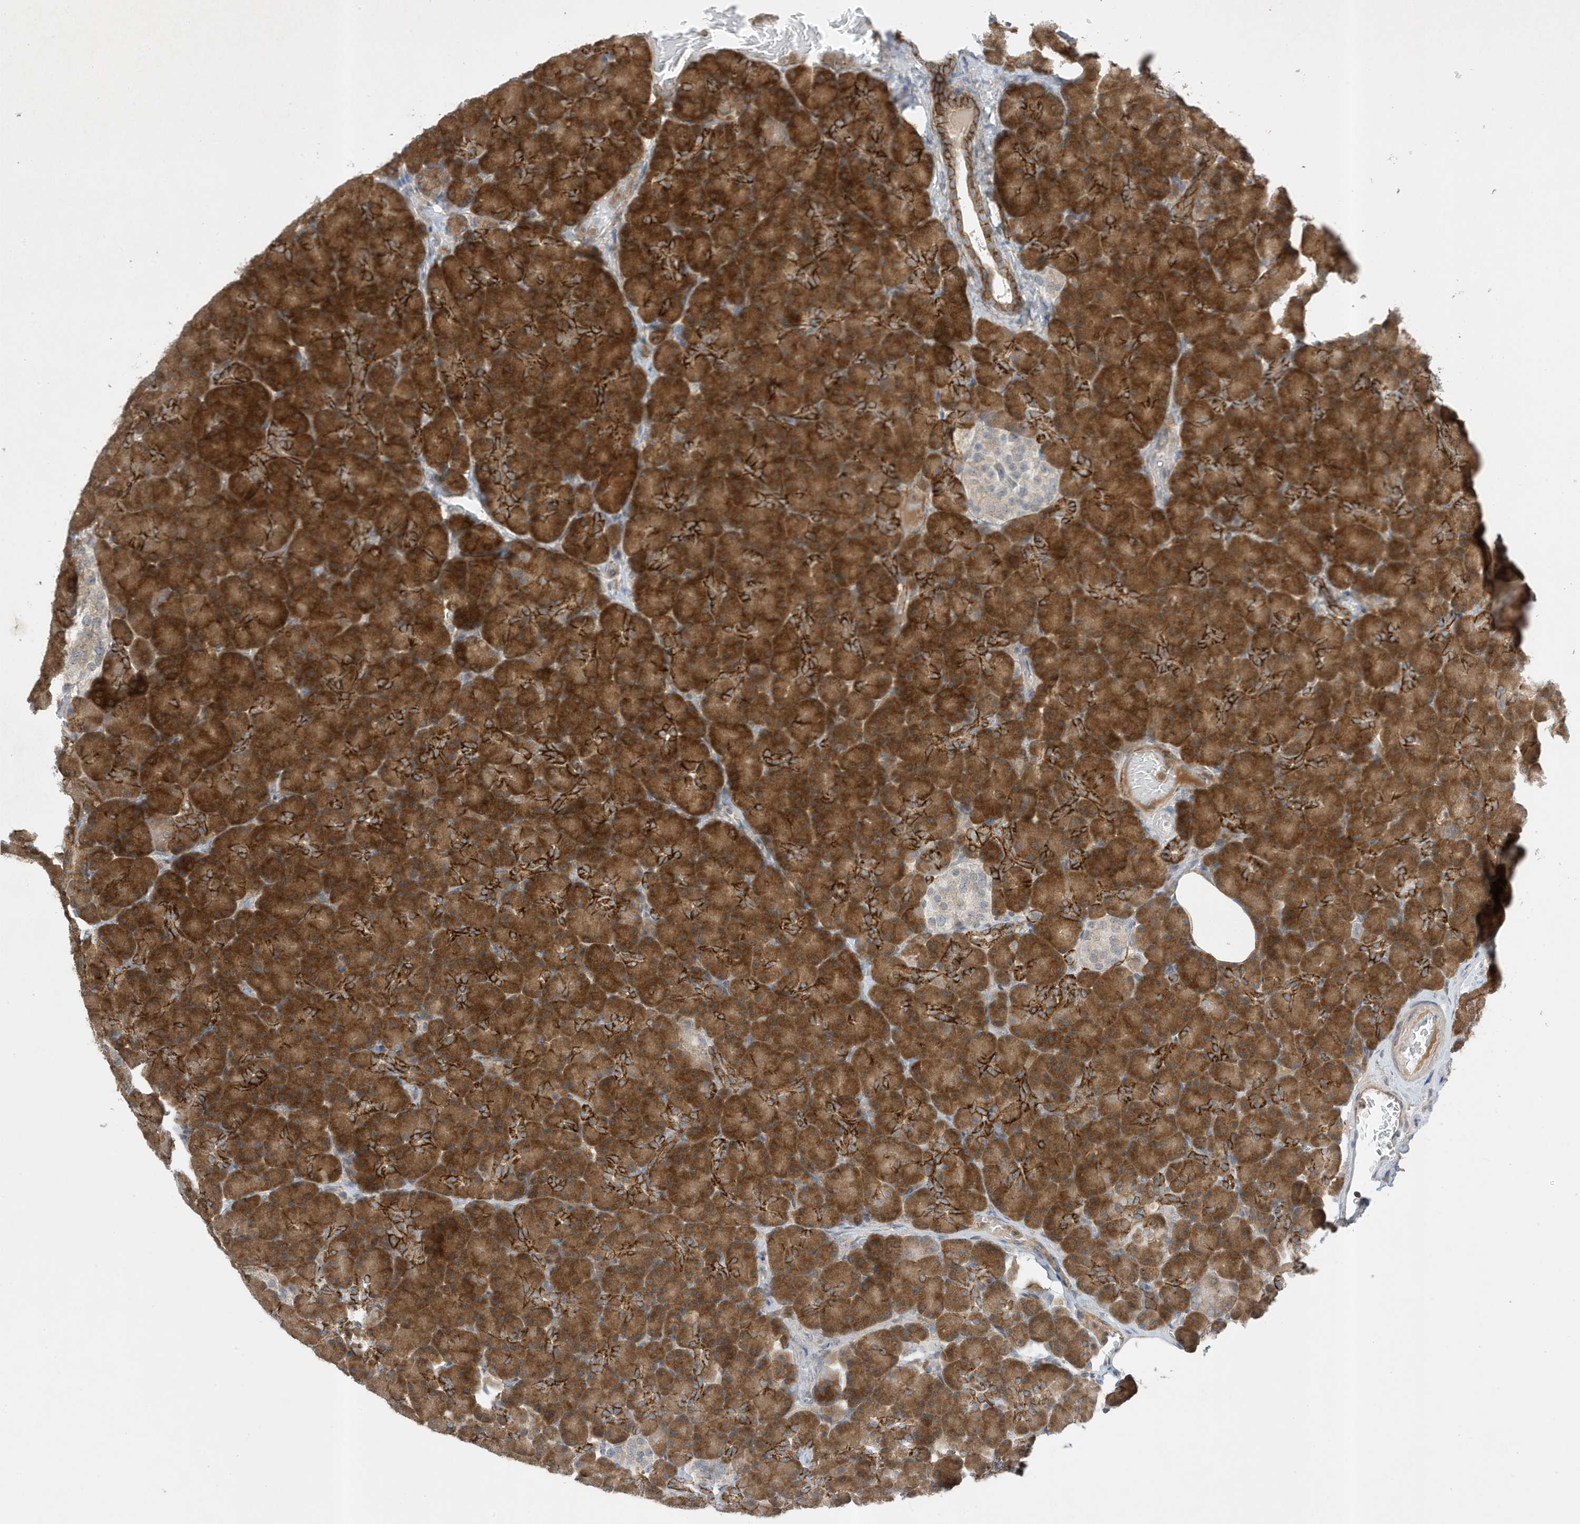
{"staining": {"intensity": "strong", "quantity": ">75%", "location": "cytoplasmic/membranous"}, "tissue": "pancreas", "cell_type": "Exocrine glandular cells", "image_type": "normal", "snomed": [{"axis": "morphology", "description": "Normal tissue, NOS"}, {"axis": "topography", "description": "Pancreas"}], "caption": "Protein expression analysis of unremarkable pancreas exhibits strong cytoplasmic/membranous positivity in approximately >75% of exocrine glandular cells. (DAB (3,3'-diaminobenzidine) IHC, brown staining for protein, blue staining for nuclei).", "gene": "MAST3", "patient": {"sex": "female", "age": 43}}